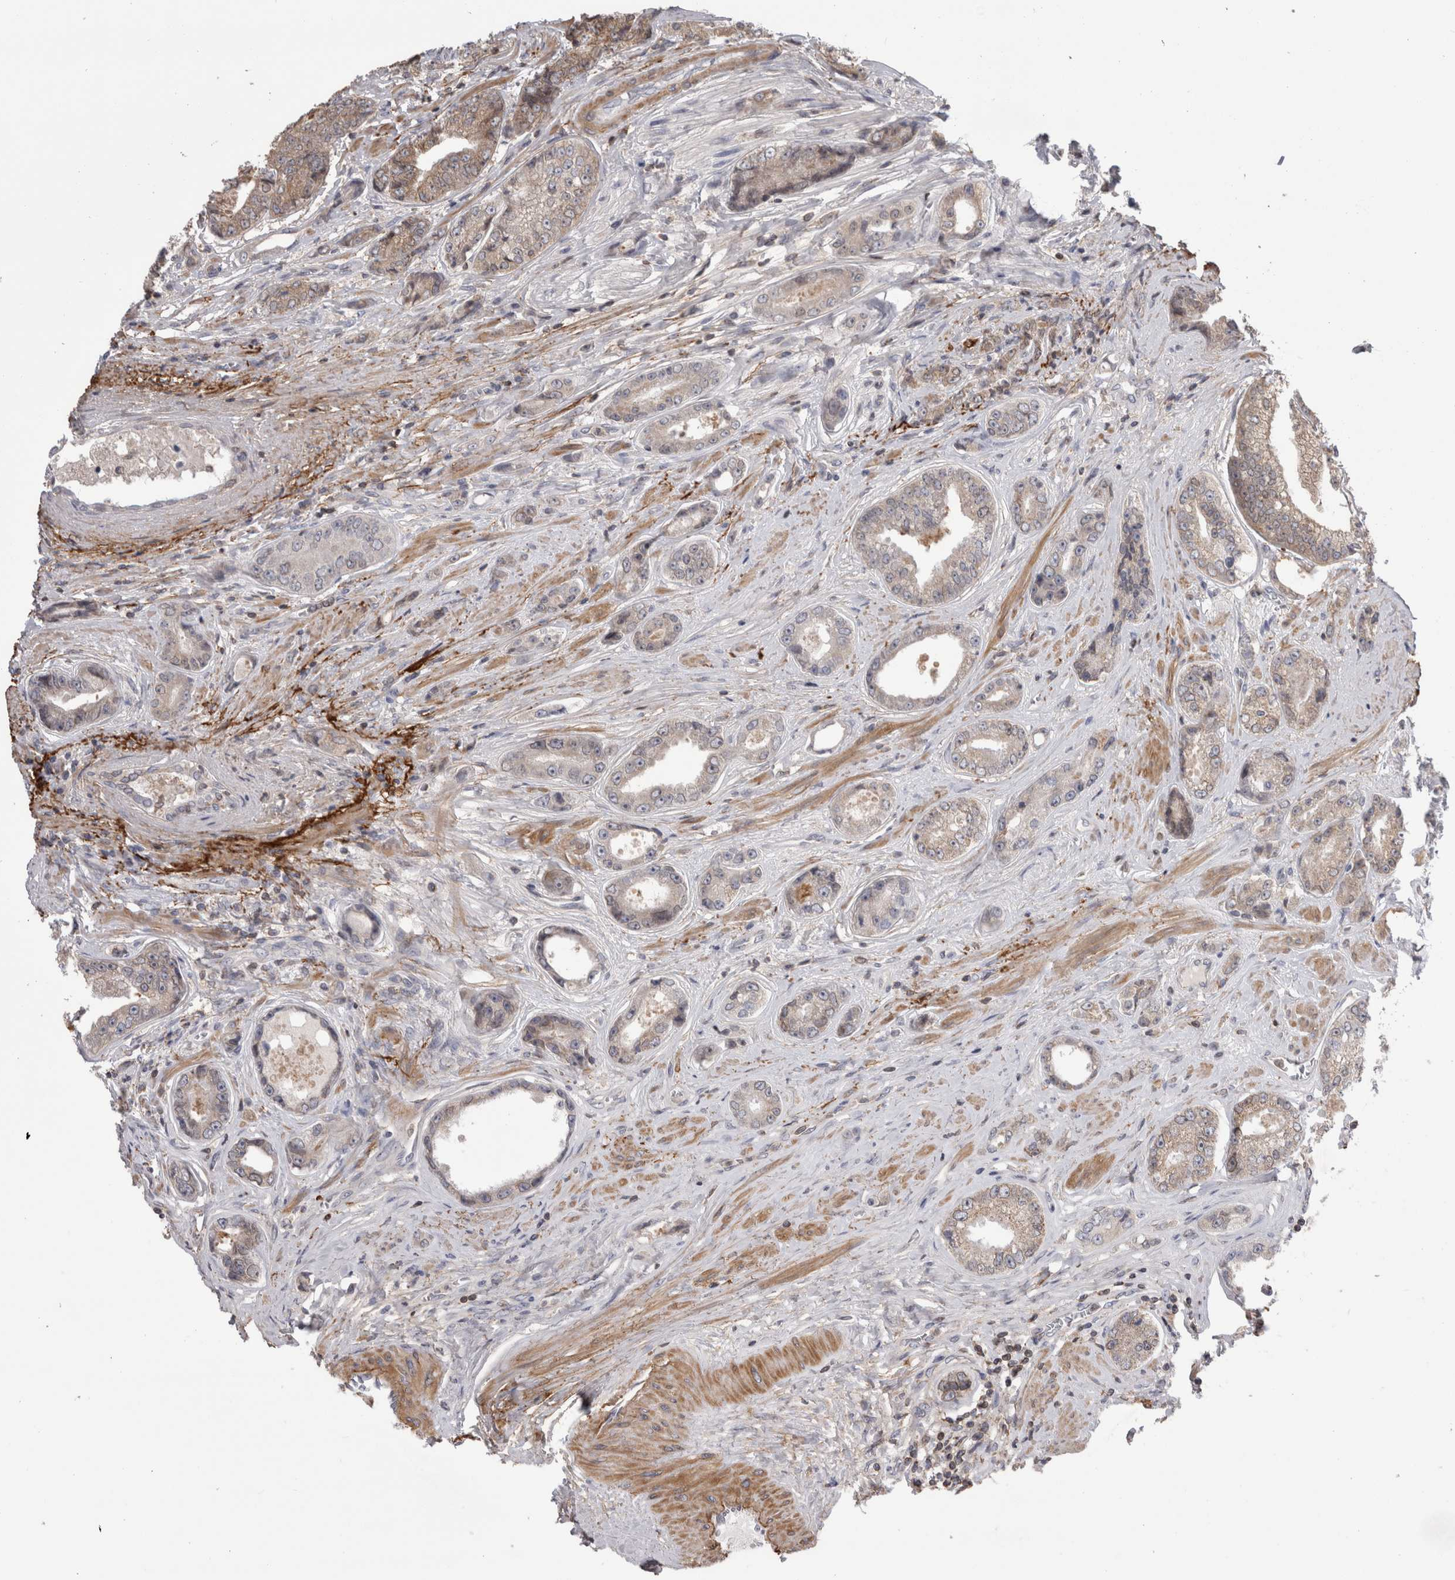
{"staining": {"intensity": "weak", "quantity": "25%-75%", "location": "cytoplasmic/membranous"}, "tissue": "prostate cancer", "cell_type": "Tumor cells", "image_type": "cancer", "snomed": [{"axis": "morphology", "description": "Adenocarcinoma, High grade"}, {"axis": "topography", "description": "Prostate"}], "caption": "An immunohistochemistry micrograph of neoplastic tissue is shown. Protein staining in brown labels weak cytoplasmic/membranous positivity in prostate cancer (high-grade adenocarcinoma) within tumor cells.", "gene": "DARS2", "patient": {"sex": "male", "age": 61}}